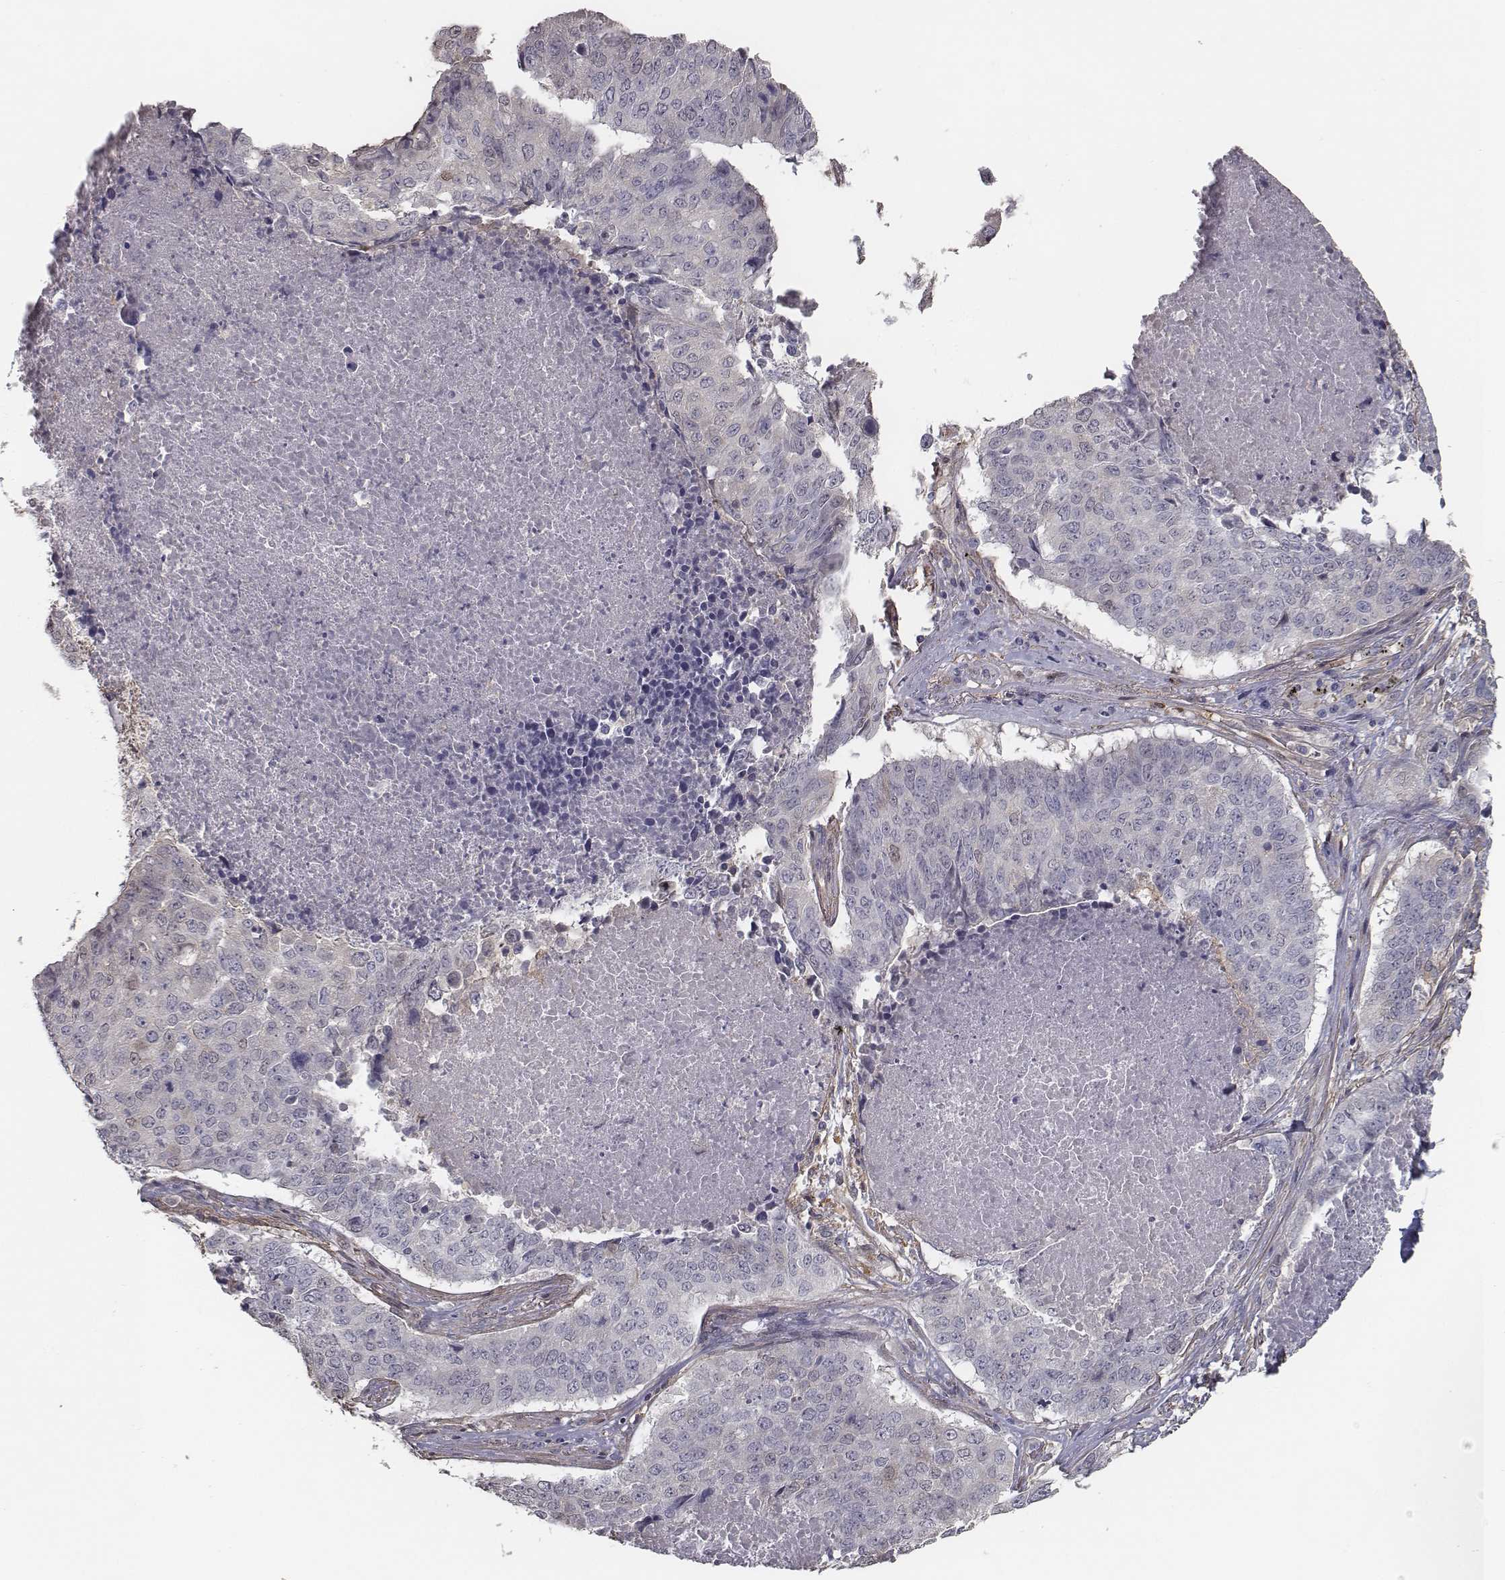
{"staining": {"intensity": "negative", "quantity": "none", "location": "none"}, "tissue": "lung cancer", "cell_type": "Tumor cells", "image_type": "cancer", "snomed": [{"axis": "morphology", "description": "Normal tissue, NOS"}, {"axis": "morphology", "description": "Squamous cell carcinoma, NOS"}, {"axis": "topography", "description": "Bronchus"}, {"axis": "topography", "description": "Lung"}], "caption": "This photomicrograph is of lung cancer (squamous cell carcinoma) stained with IHC to label a protein in brown with the nuclei are counter-stained blue. There is no expression in tumor cells. (DAB (3,3'-diaminobenzidine) immunohistochemistry (IHC), high magnification).", "gene": "ISYNA1", "patient": {"sex": "male", "age": 64}}